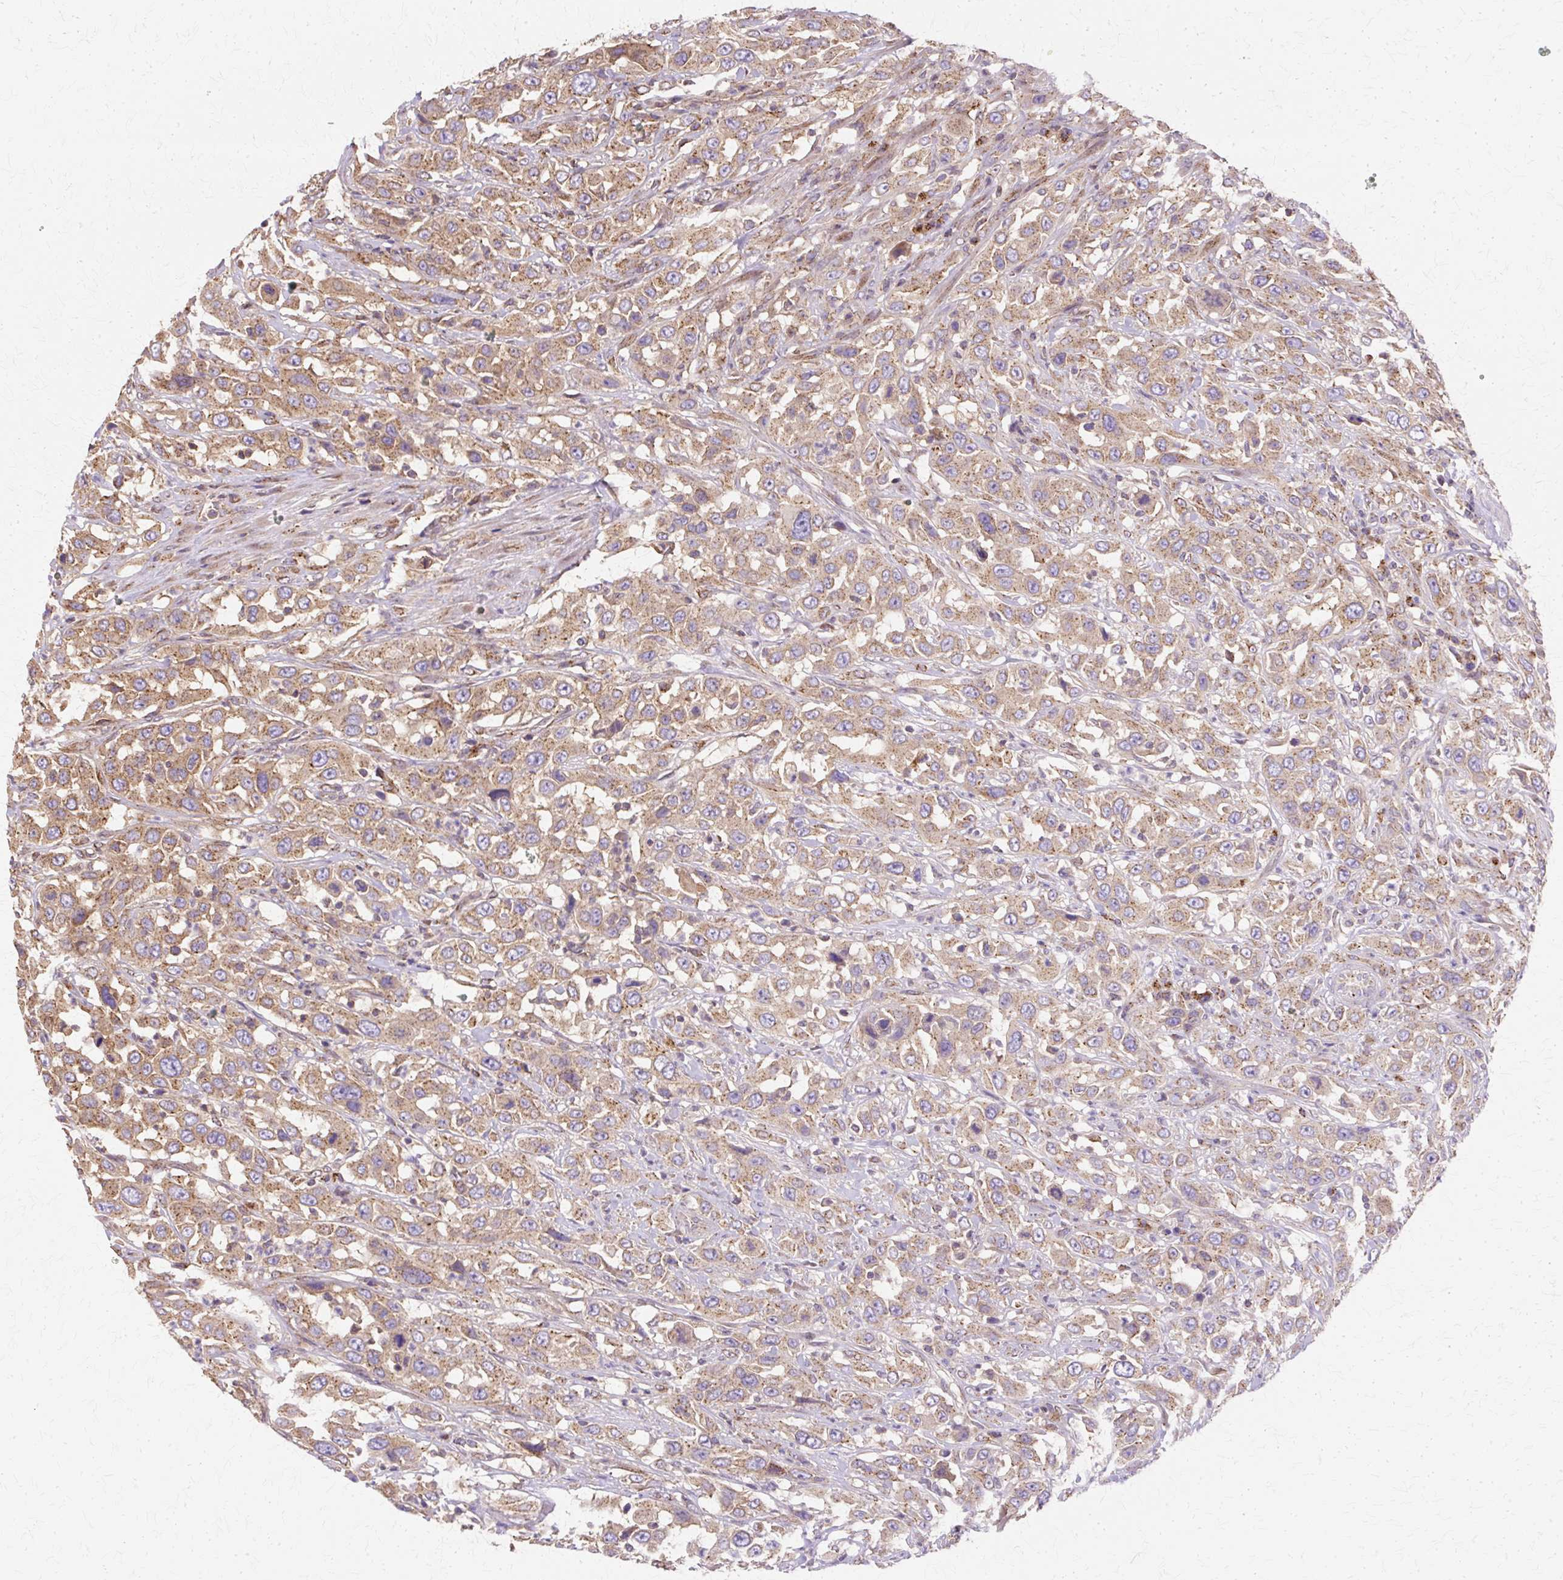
{"staining": {"intensity": "moderate", "quantity": ">75%", "location": "cytoplasmic/membranous"}, "tissue": "urothelial cancer", "cell_type": "Tumor cells", "image_type": "cancer", "snomed": [{"axis": "morphology", "description": "Urothelial carcinoma, High grade"}, {"axis": "topography", "description": "Urinary bladder"}], "caption": "Urothelial carcinoma (high-grade) stained with DAB (3,3'-diaminobenzidine) IHC displays medium levels of moderate cytoplasmic/membranous staining in about >75% of tumor cells. The staining is performed using DAB (3,3'-diaminobenzidine) brown chromogen to label protein expression. The nuclei are counter-stained blue using hematoxylin.", "gene": "COPB1", "patient": {"sex": "male", "age": 61}}